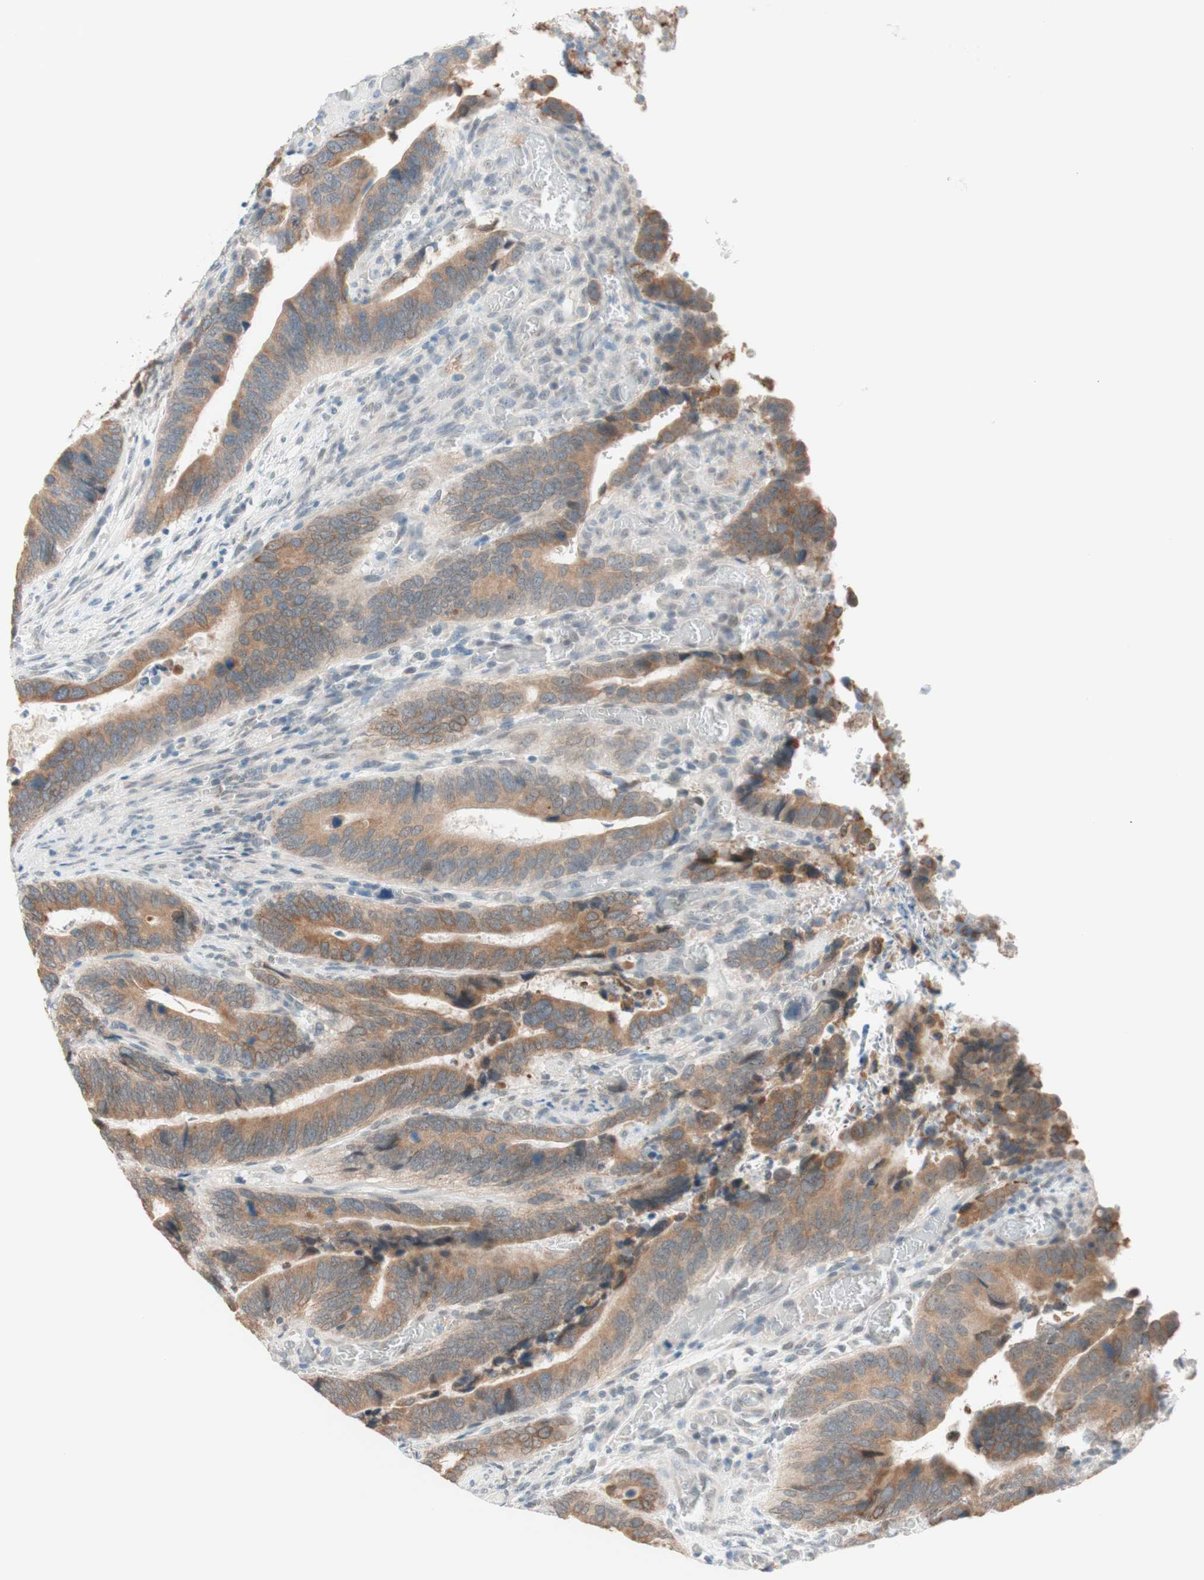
{"staining": {"intensity": "weak", "quantity": ">75%", "location": "cytoplasmic/membranous"}, "tissue": "colorectal cancer", "cell_type": "Tumor cells", "image_type": "cancer", "snomed": [{"axis": "morphology", "description": "Adenocarcinoma, NOS"}, {"axis": "topography", "description": "Colon"}], "caption": "Protein expression analysis of human colorectal cancer reveals weak cytoplasmic/membranous positivity in about >75% of tumor cells.", "gene": "JPH1", "patient": {"sex": "male", "age": 72}}